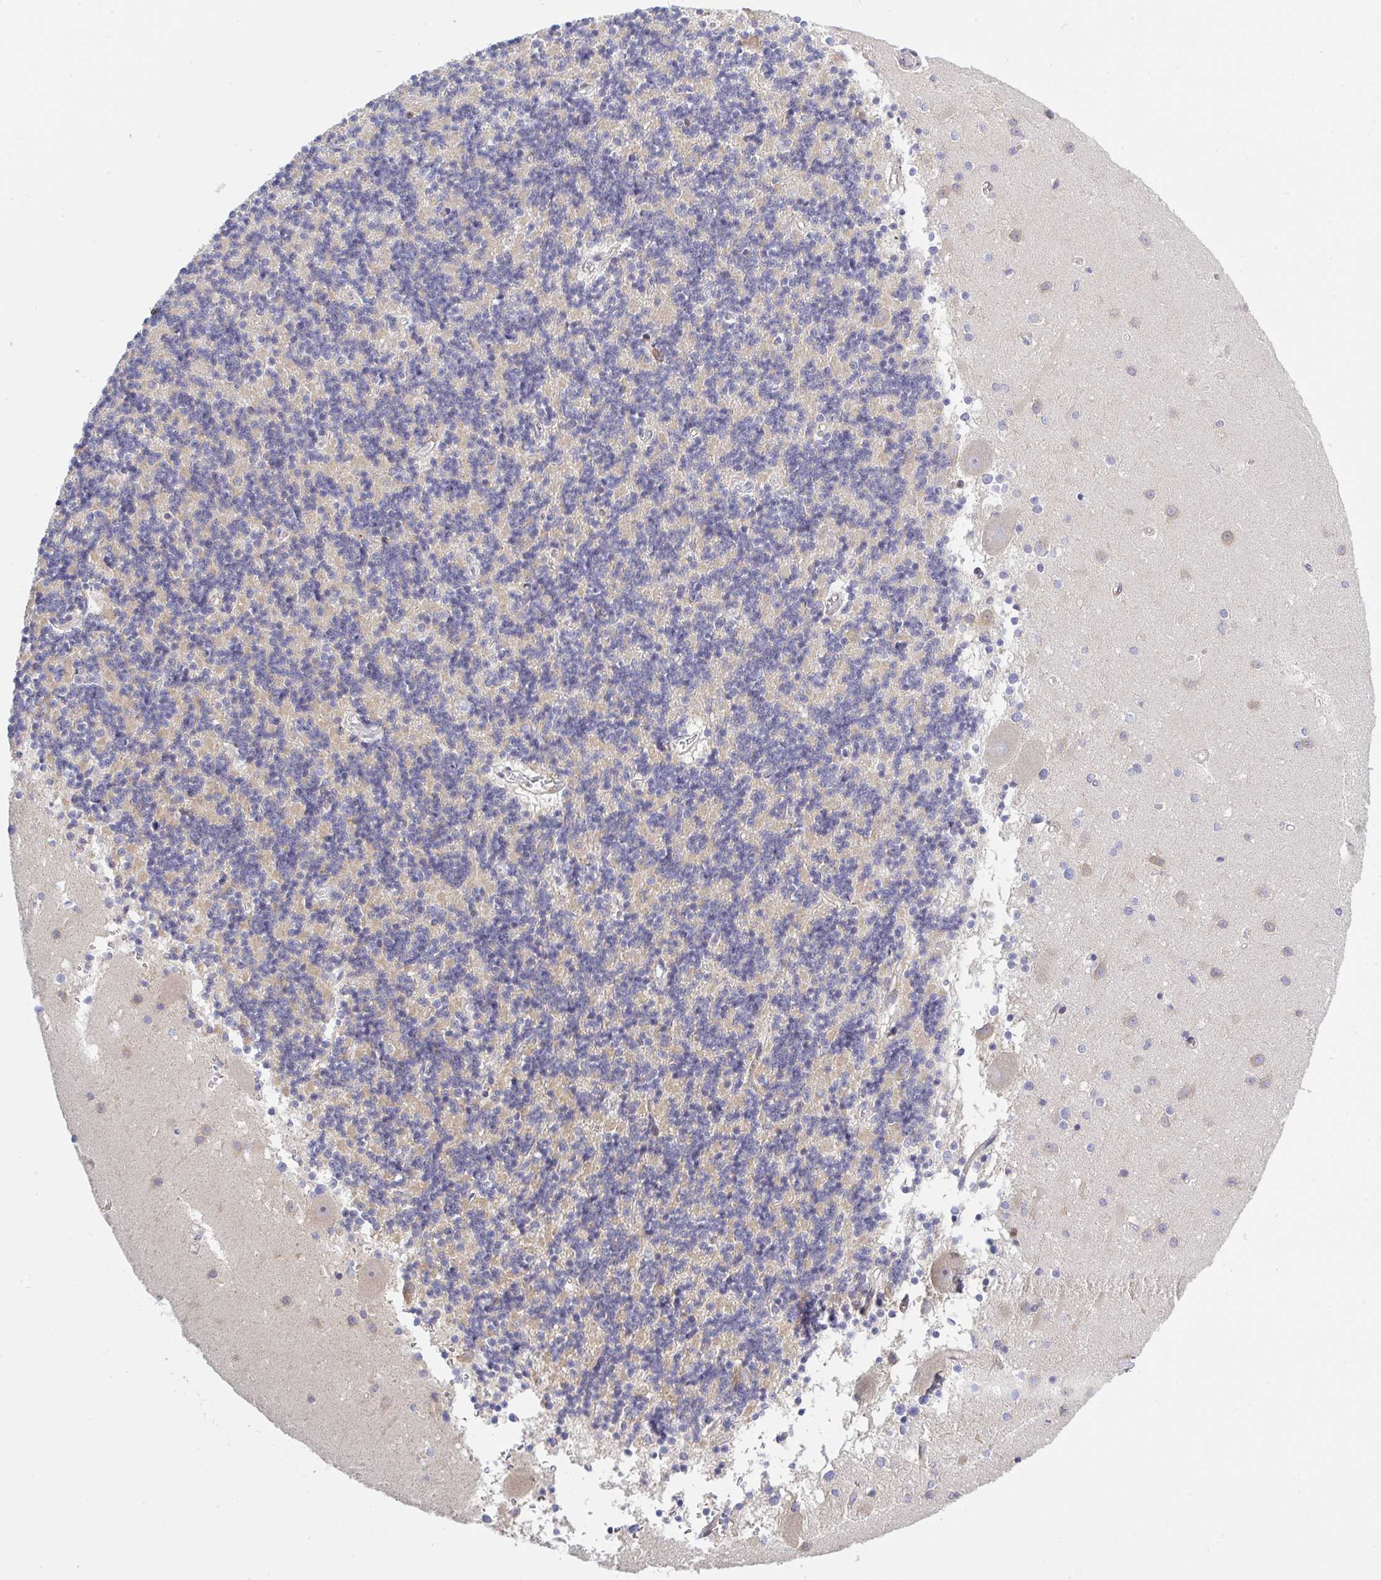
{"staining": {"intensity": "negative", "quantity": "none", "location": "none"}, "tissue": "cerebellum", "cell_type": "Cells in granular layer", "image_type": "normal", "snomed": [{"axis": "morphology", "description": "Normal tissue, NOS"}, {"axis": "topography", "description": "Cerebellum"}], "caption": "The micrograph exhibits no significant positivity in cells in granular layer of cerebellum.", "gene": "FRMD3", "patient": {"sex": "male", "age": 54}}